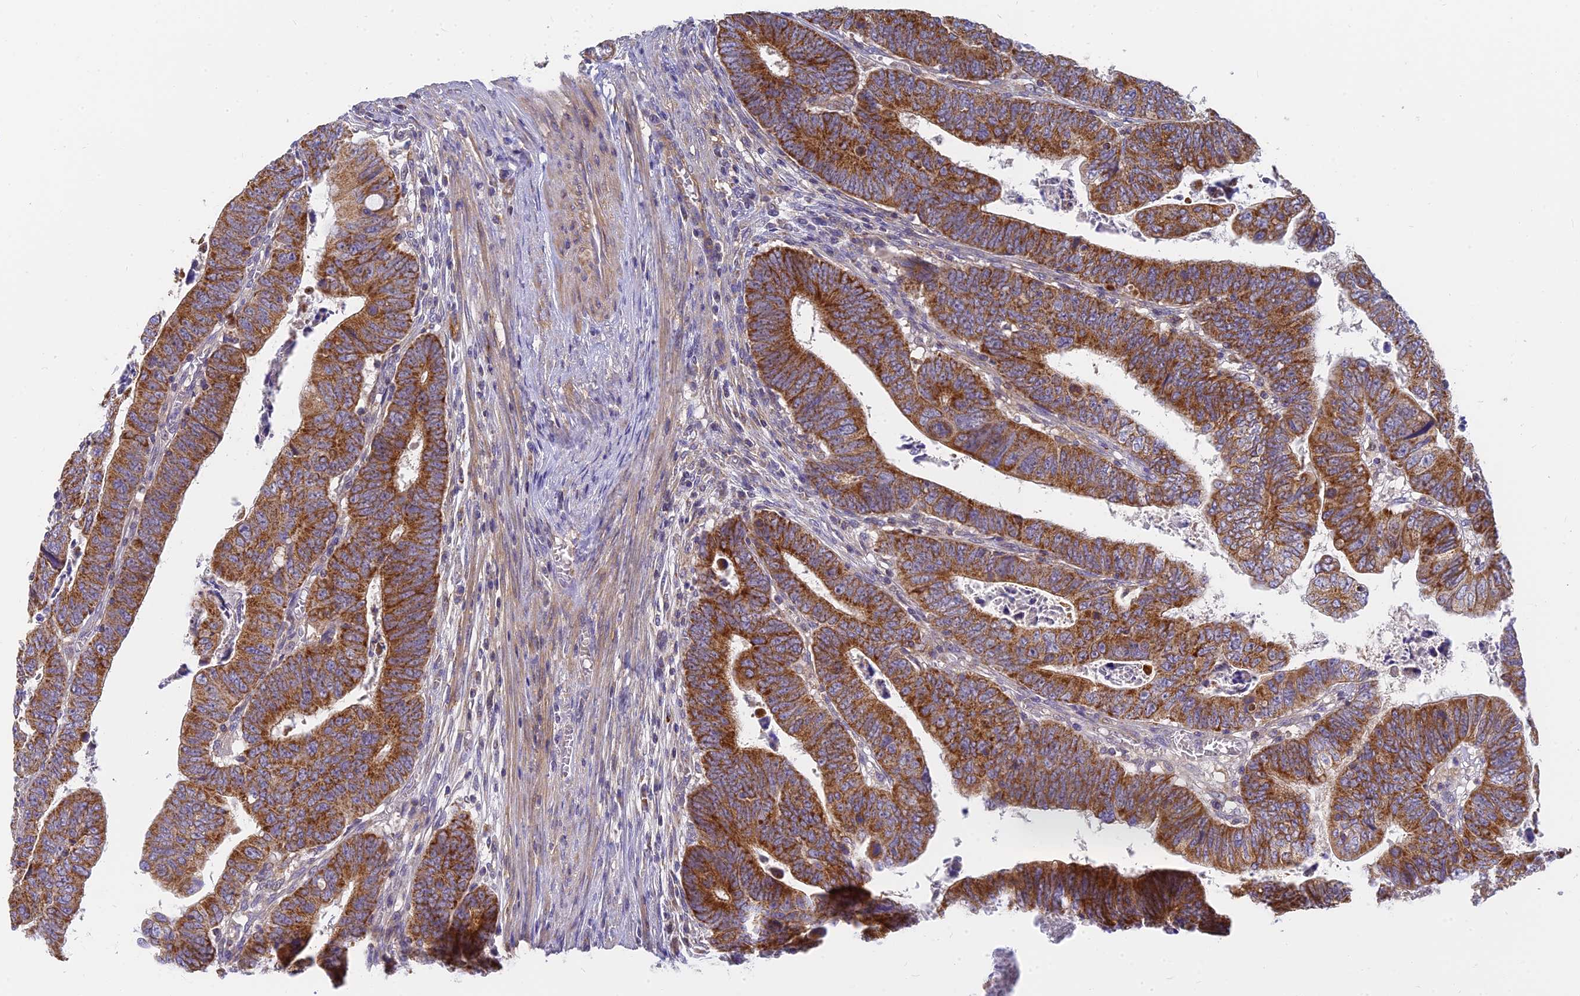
{"staining": {"intensity": "strong", "quantity": ">75%", "location": "cytoplasmic/membranous"}, "tissue": "colorectal cancer", "cell_type": "Tumor cells", "image_type": "cancer", "snomed": [{"axis": "morphology", "description": "Normal tissue, NOS"}, {"axis": "morphology", "description": "Adenocarcinoma, NOS"}, {"axis": "topography", "description": "Rectum"}], "caption": "Immunohistochemical staining of colorectal adenocarcinoma demonstrates high levels of strong cytoplasmic/membranous positivity in approximately >75% of tumor cells.", "gene": "MRPL15", "patient": {"sex": "female", "age": 65}}